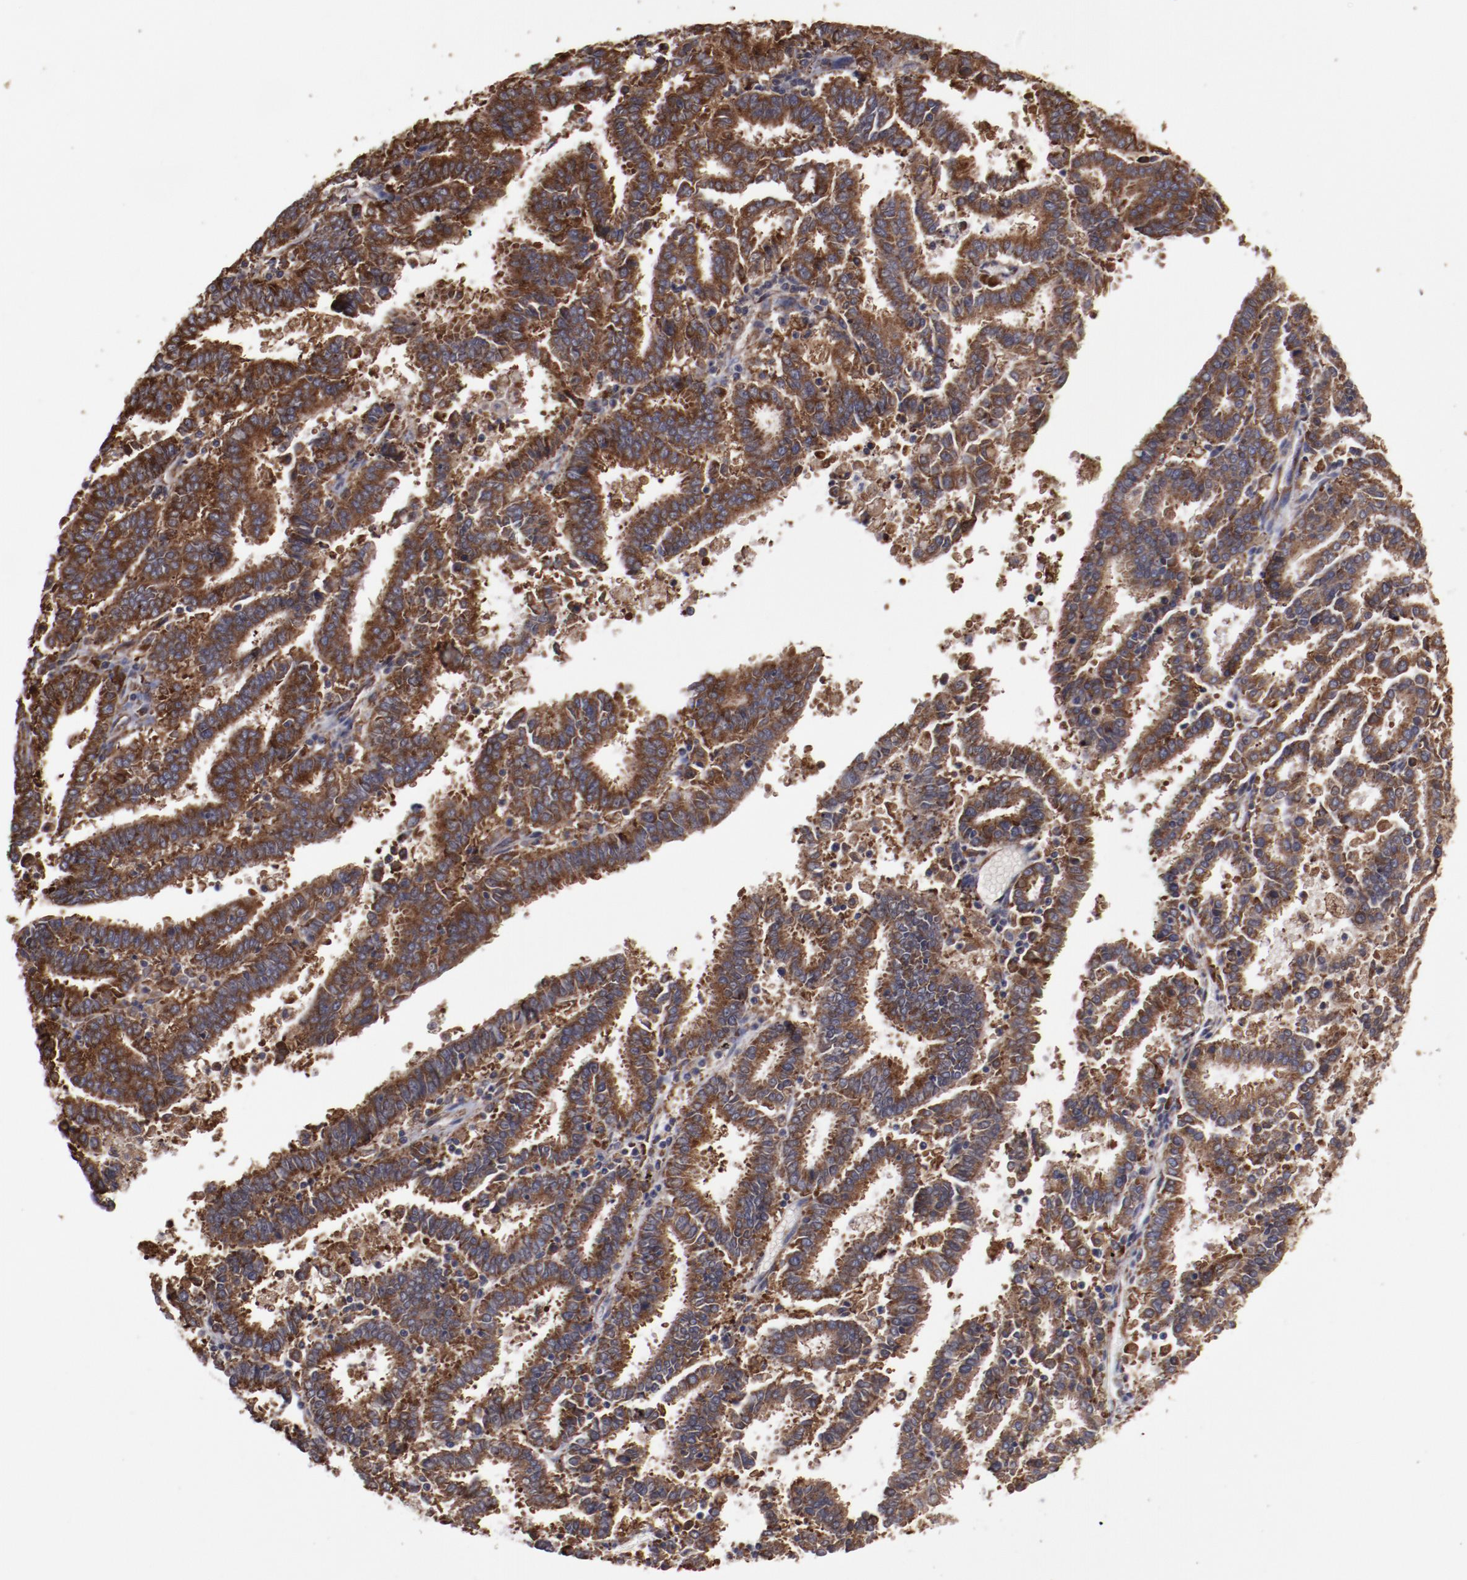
{"staining": {"intensity": "strong", "quantity": ">75%", "location": "cytoplasmic/membranous"}, "tissue": "endometrial cancer", "cell_type": "Tumor cells", "image_type": "cancer", "snomed": [{"axis": "morphology", "description": "Adenocarcinoma, NOS"}, {"axis": "topography", "description": "Uterus"}], "caption": "DAB immunohistochemical staining of endometrial cancer (adenocarcinoma) shows strong cytoplasmic/membranous protein positivity in about >75% of tumor cells.", "gene": "RPS4Y1", "patient": {"sex": "female", "age": 83}}